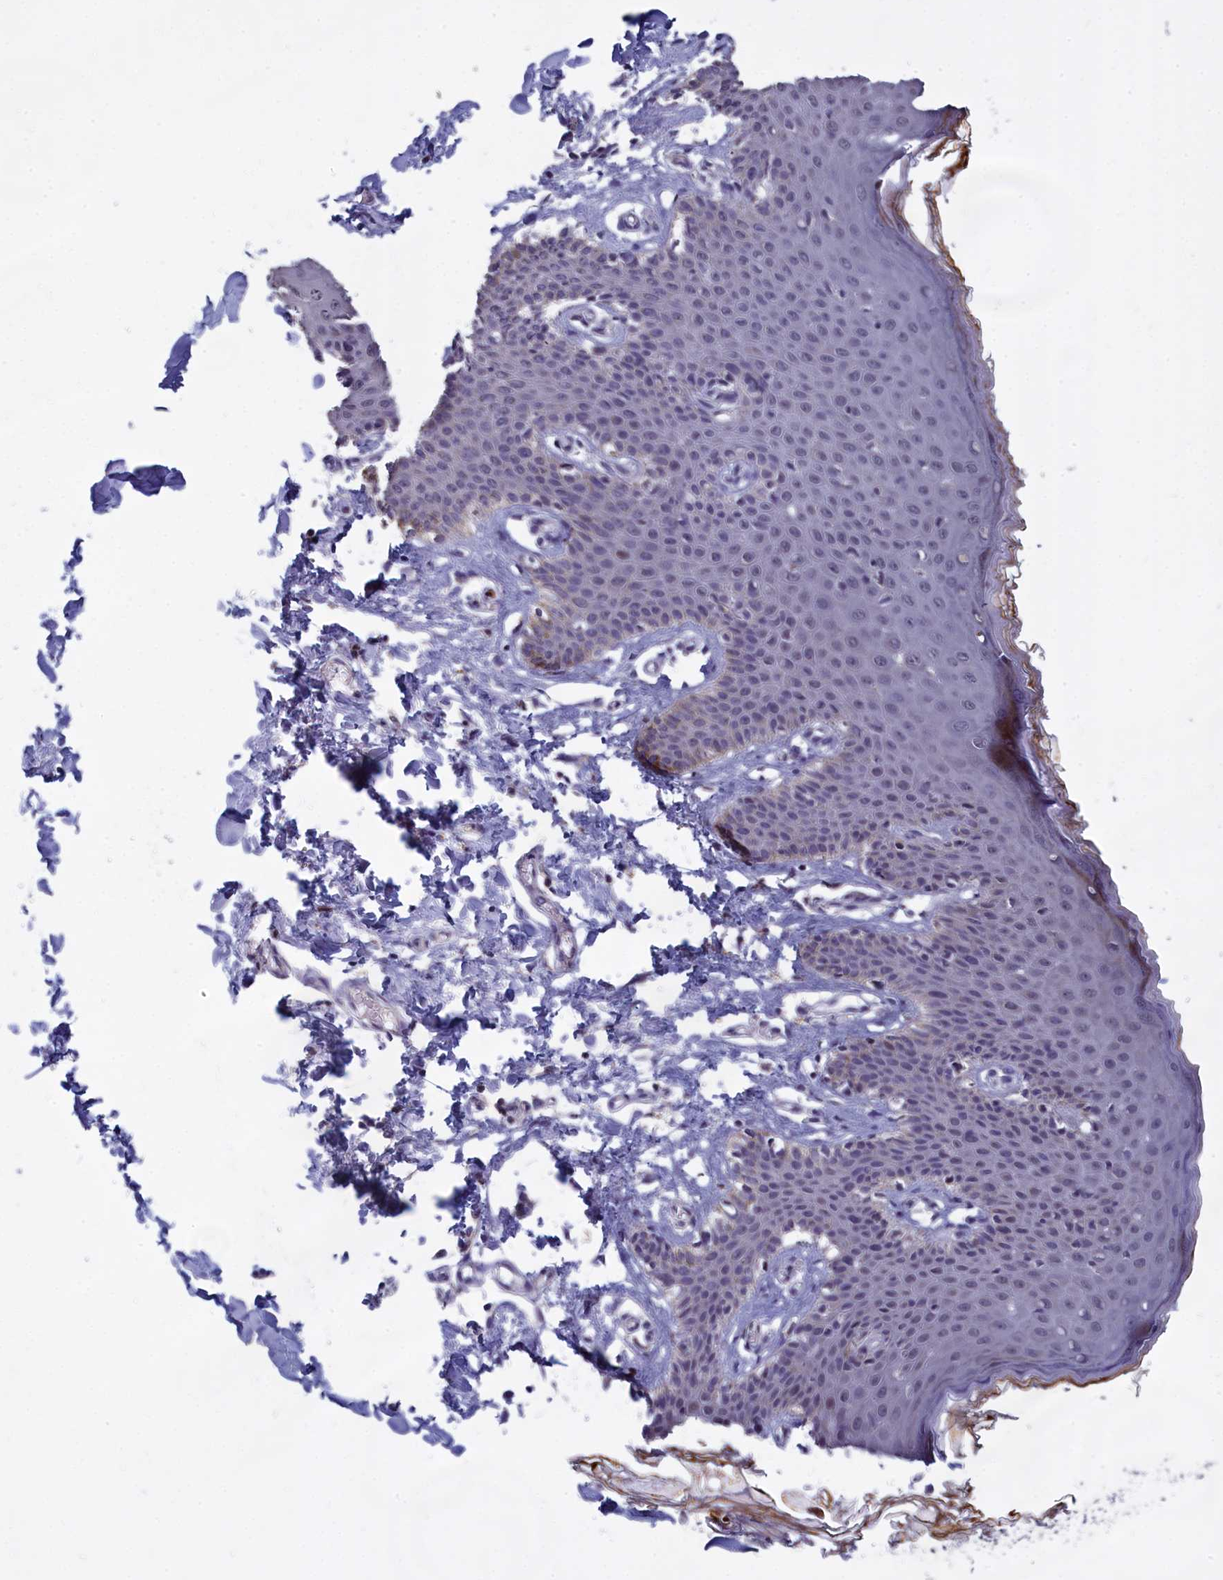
{"staining": {"intensity": "moderate", "quantity": "25%-75%", "location": "cytoplasmic/membranous"}, "tissue": "skin", "cell_type": "Epidermal cells", "image_type": "normal", "snomed": [{"axis": "morphology", "description": "Normal tissue, NOS"}, {"axis": "topography", "description": "Vulva"}], "caption": "This micrograph exhibits unremarkable skin stained with IHC to label a protein in brown. The cytoplasmic/membranous of epidermal cells show moderate positivity for the protein. Nuclei are counter-stained blue.", "gene": "EPB41L4B", "patient": {"sex": "female", "age": 66}}